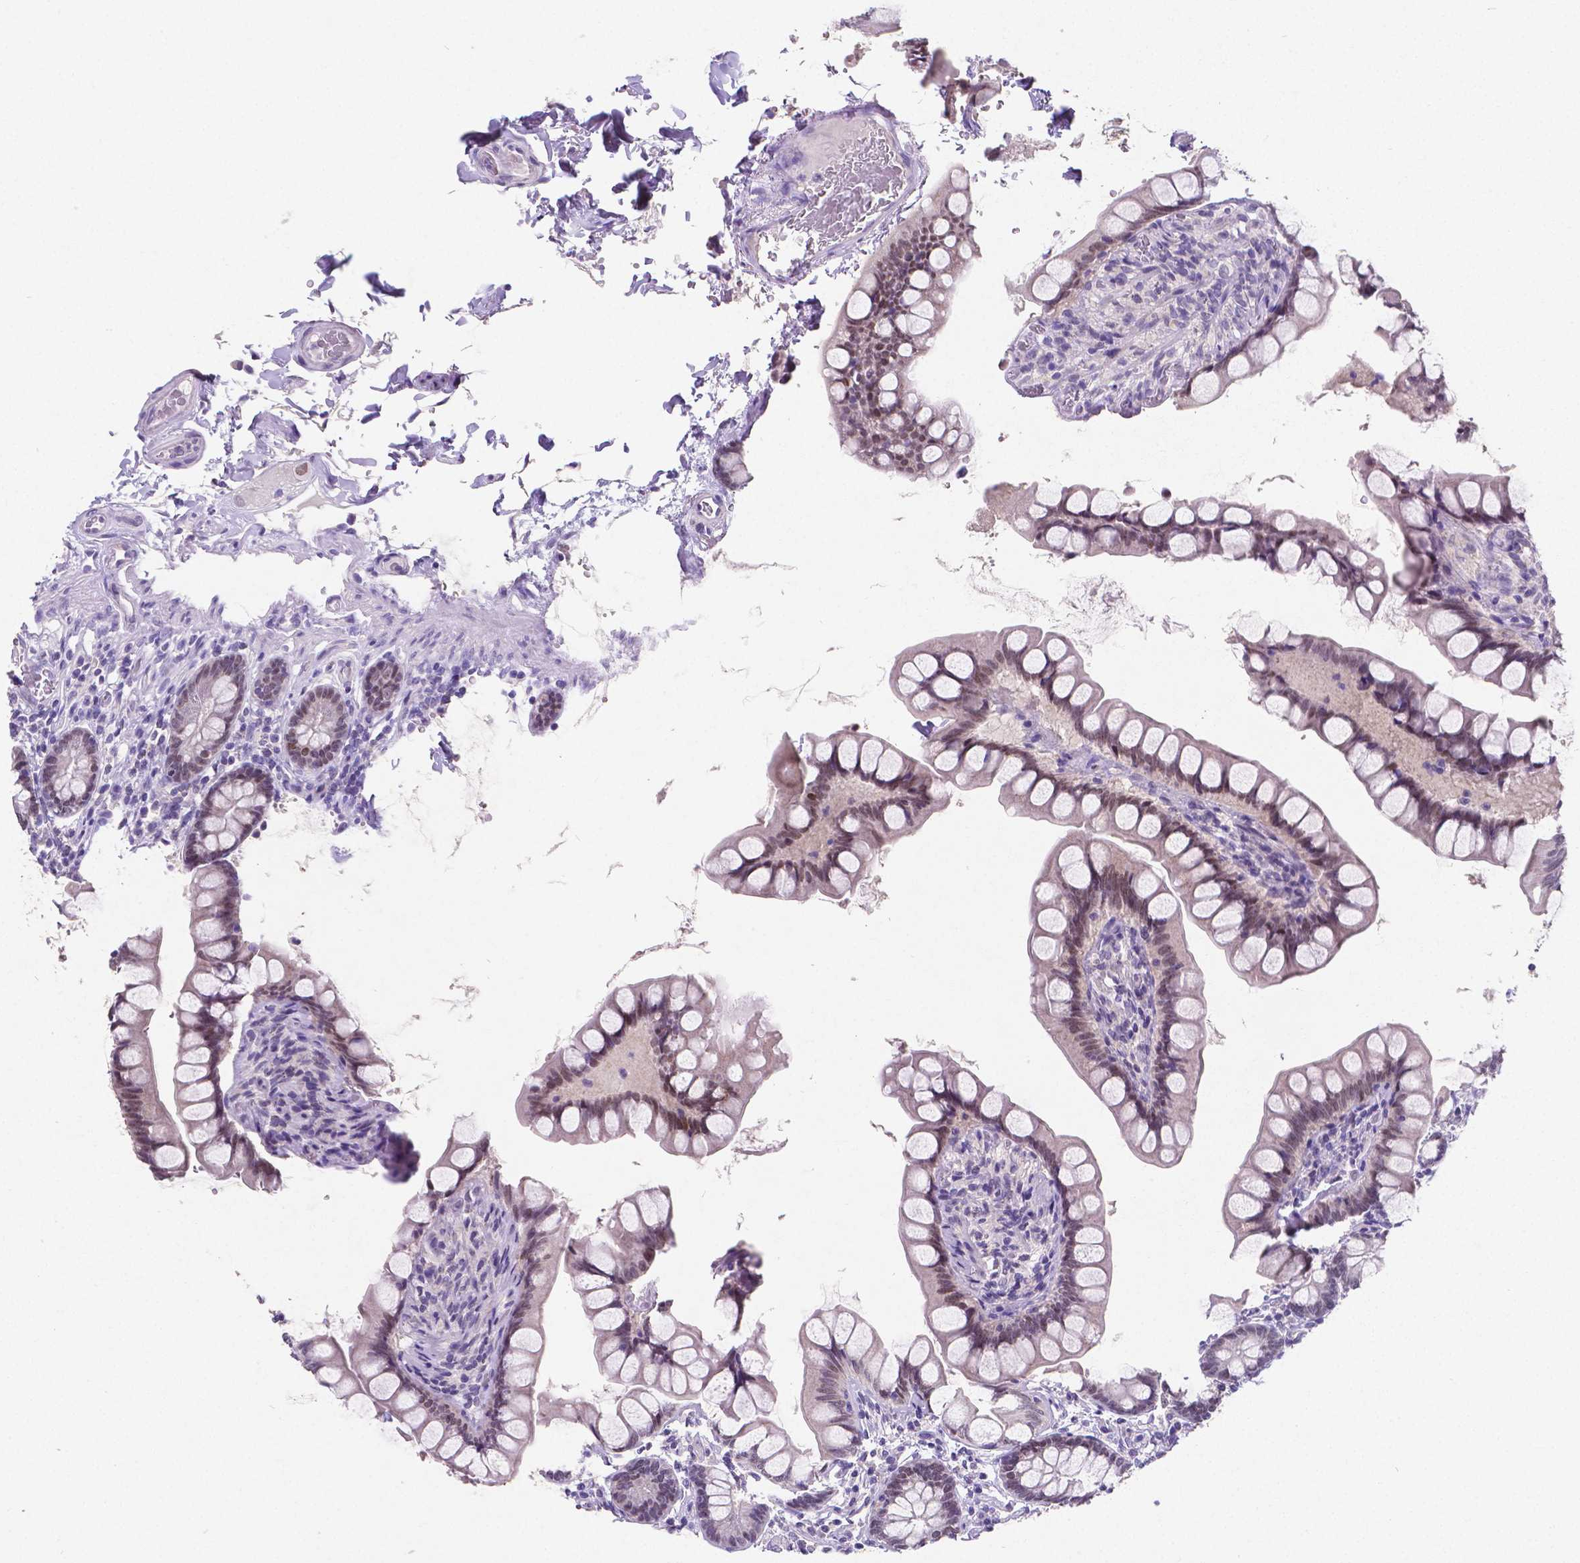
{"staining": {"intensity": "negative", "quantity": "none", "location": "none"}, "tissue": "small intestine", "cell_type": "Glandular cells", "image_type": "normal", "snomed": [{"axis": "morphology", "description": "Normal tissue, NOS"}, {"axis": "topography", "description": "Small intestine"}], "caption": "Micrograph shows no significant protein staining in glandular cells of normal small intestine.", "gene": "SATB2", "patient": {"sex": "male", "age": 70}}